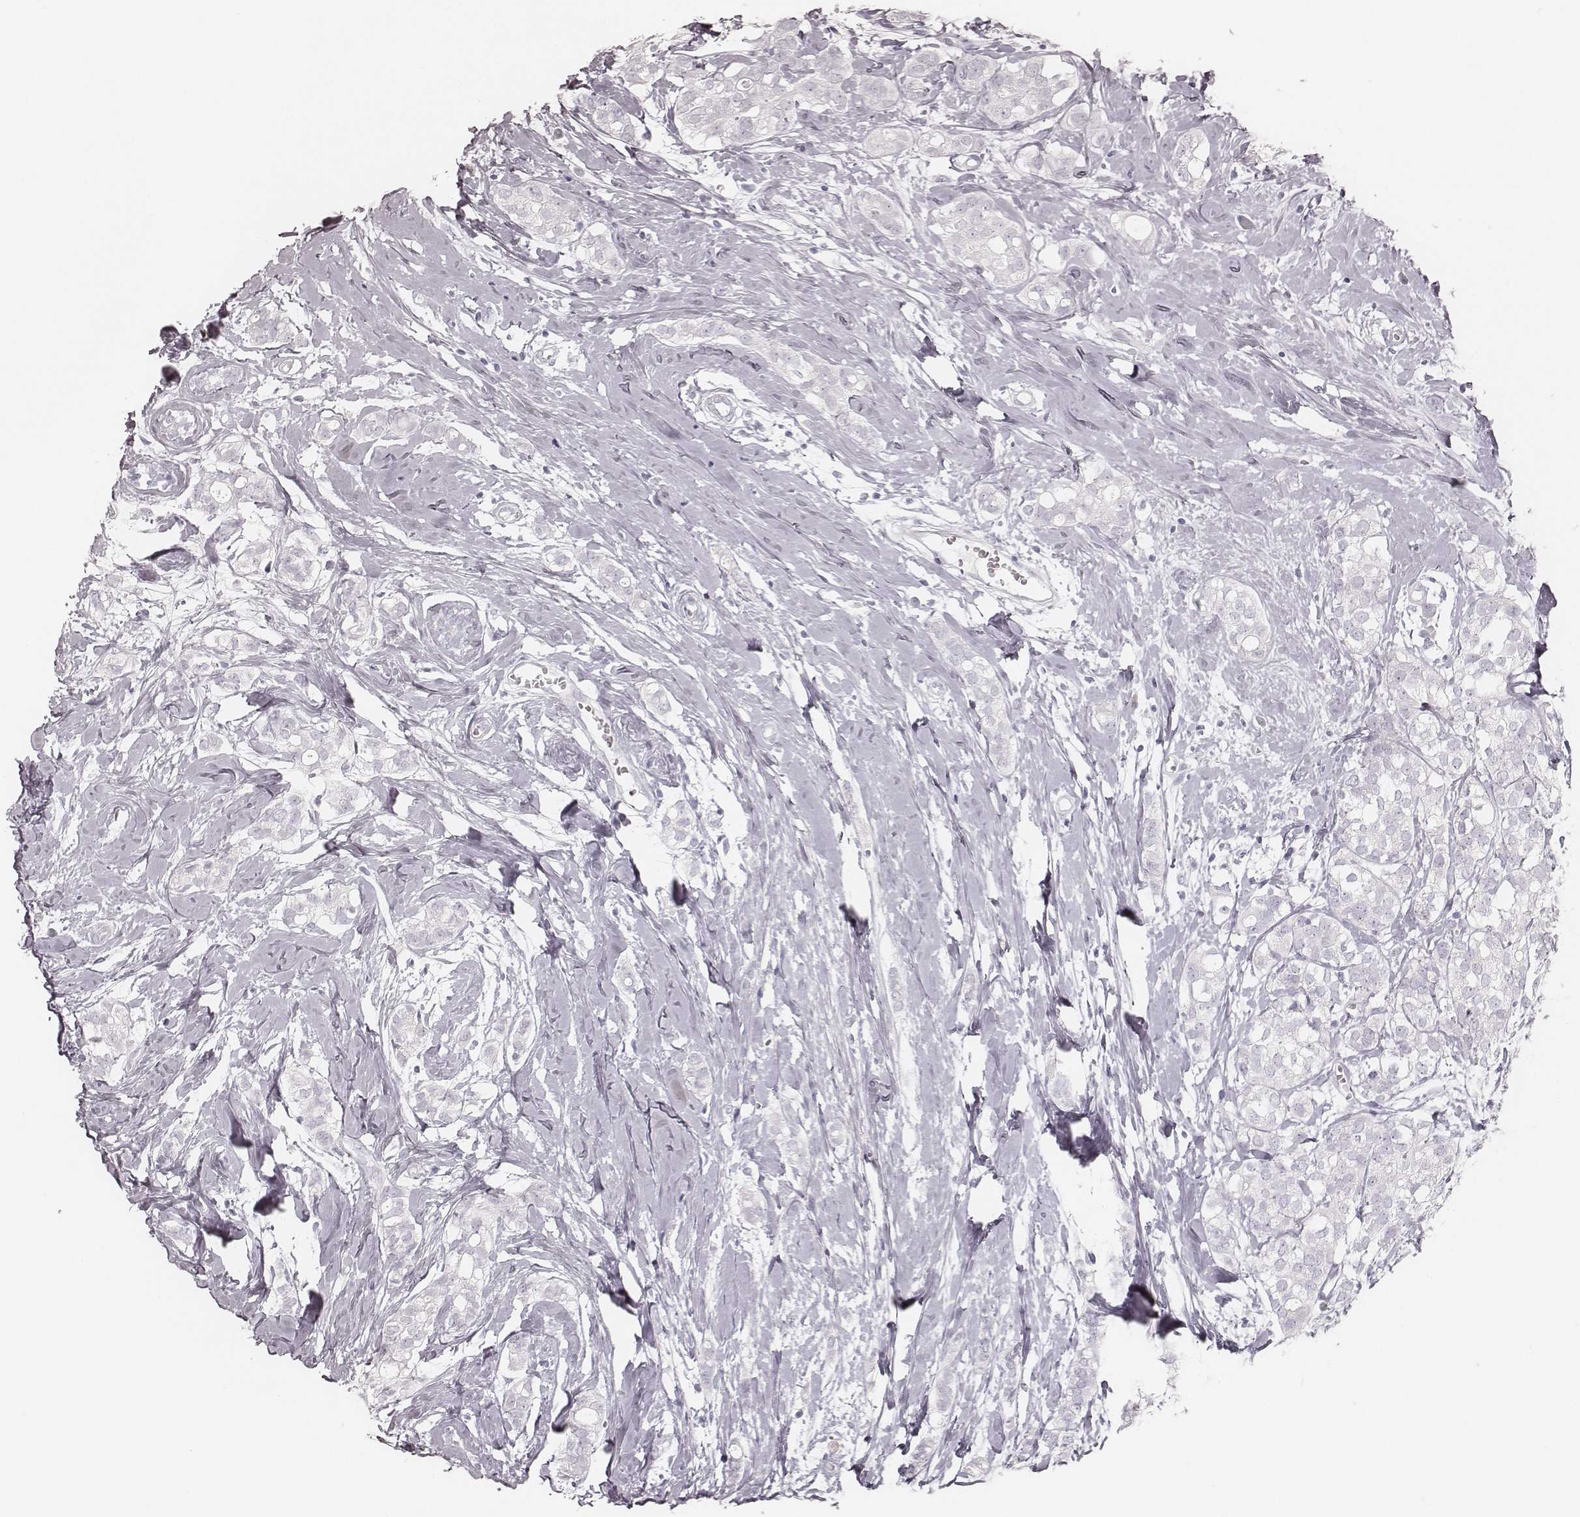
{"staining": {"intensity": "negative", "quantity": "none", "location": "none"}, "tissue": "breast cancer", "cell_type": "Tumor cells", "image_type": "cancer", "snomed": [{"axis": "morphology", "description": "Duct carcinoma"}, {"axis": "topography", "description": "Breast"}], "caption": "Histopathology image shows no significant protein positivity in tumor cells of breast cancer (infiltrating ductal carcinoma).", "gene": "KRT82", "patient": {"sex": "female", "age": 40}}